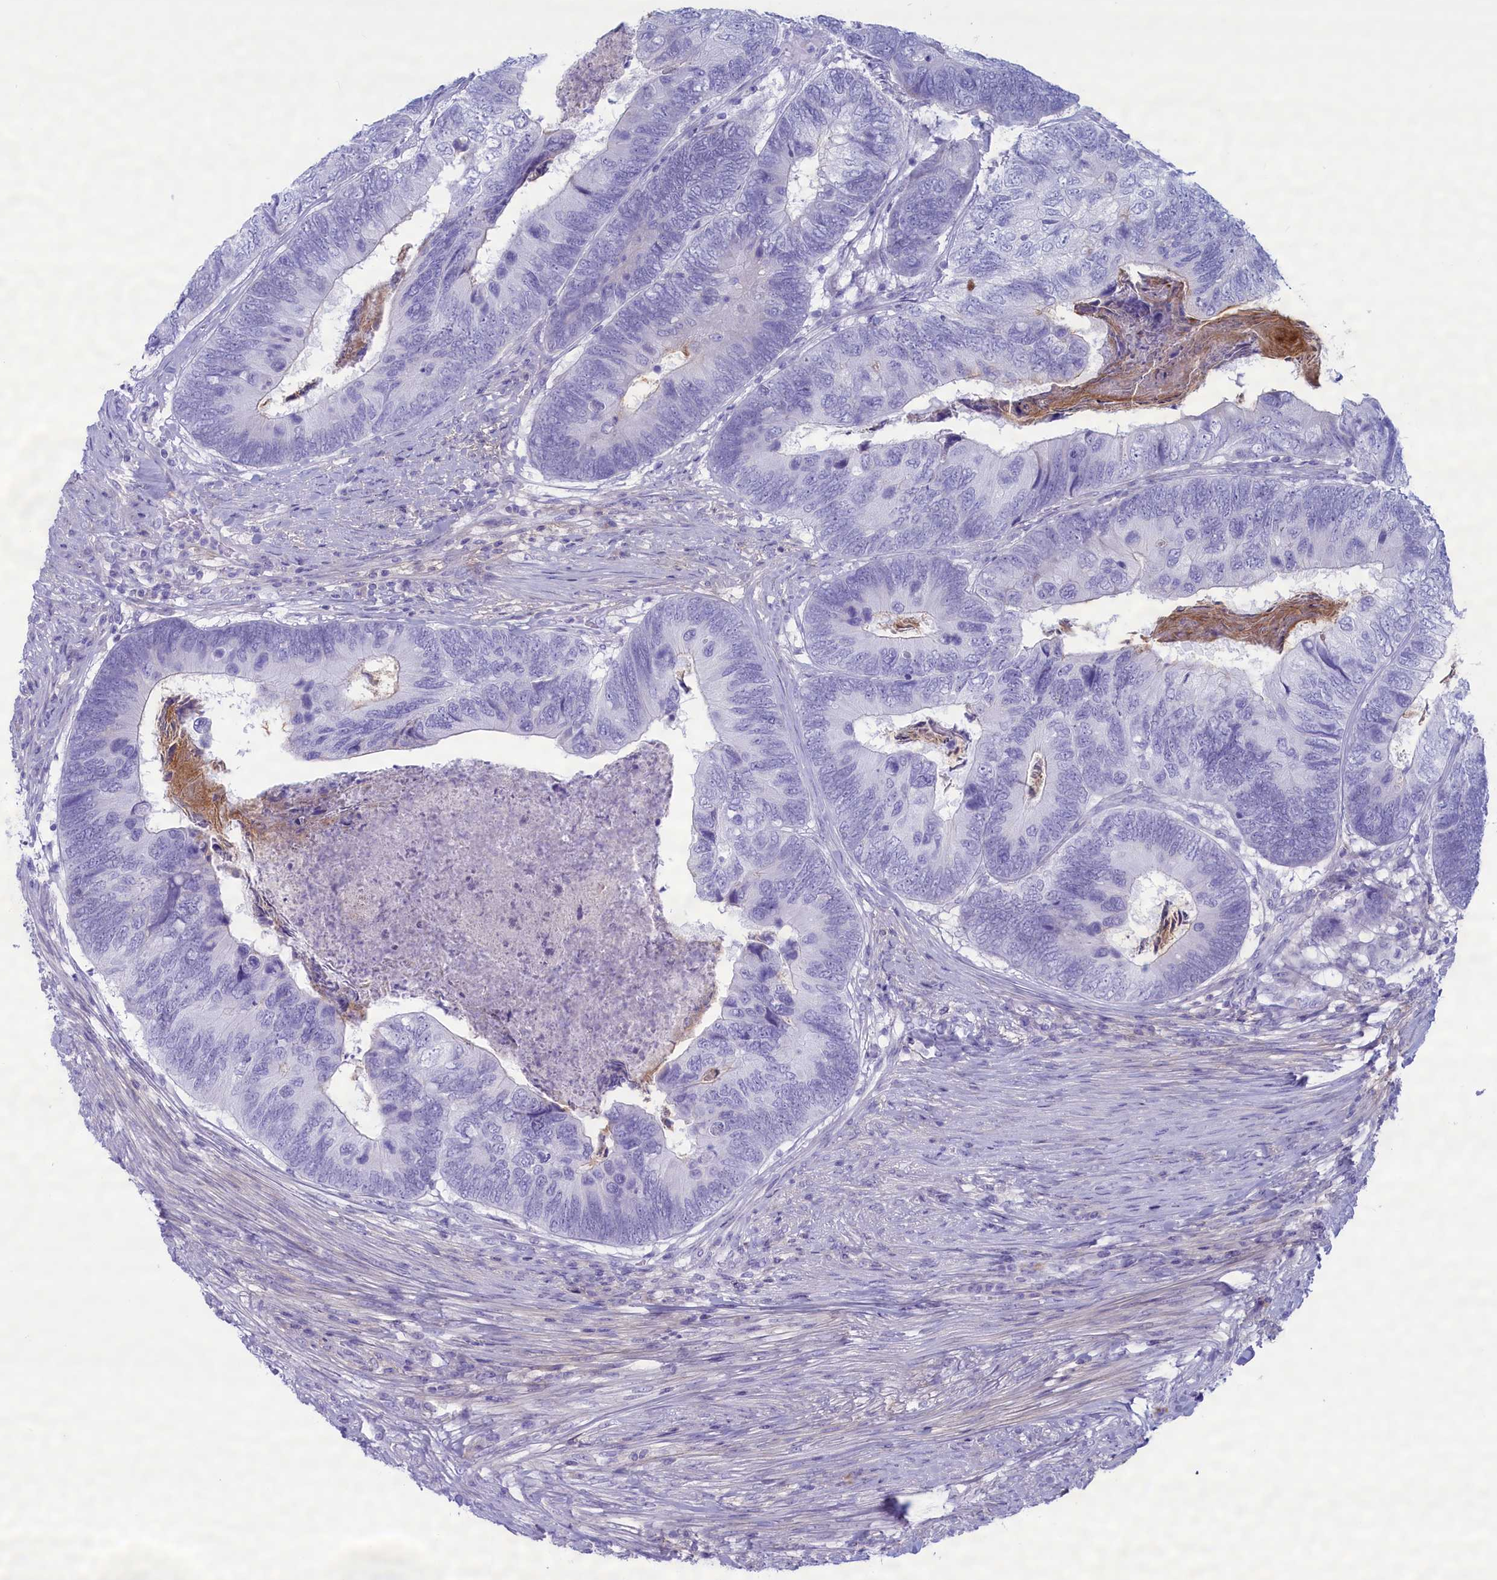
{"staining": {"intensity": "negative", "quantity": "none", "location": "none"}, "tissue": "colorectal cancer", "cell_type": "Tumor cells", "image_type": "cancer", "snomed": [{"axis": "morphology", "description": "Adenocarcinoma, NOS"}, {"axis": "topography", "description": "Colon"}], "caption": "A histopathology image of human colorectal cancer is negative for staining in tumor cells. The staining is performed using DAB (3,3'-diaminobenzidine) brown chromogen with nuclei counter-stained in using hematoxylin.", "gene": "MPV17L2", "patient": {"sex": "female", "age": 67}}